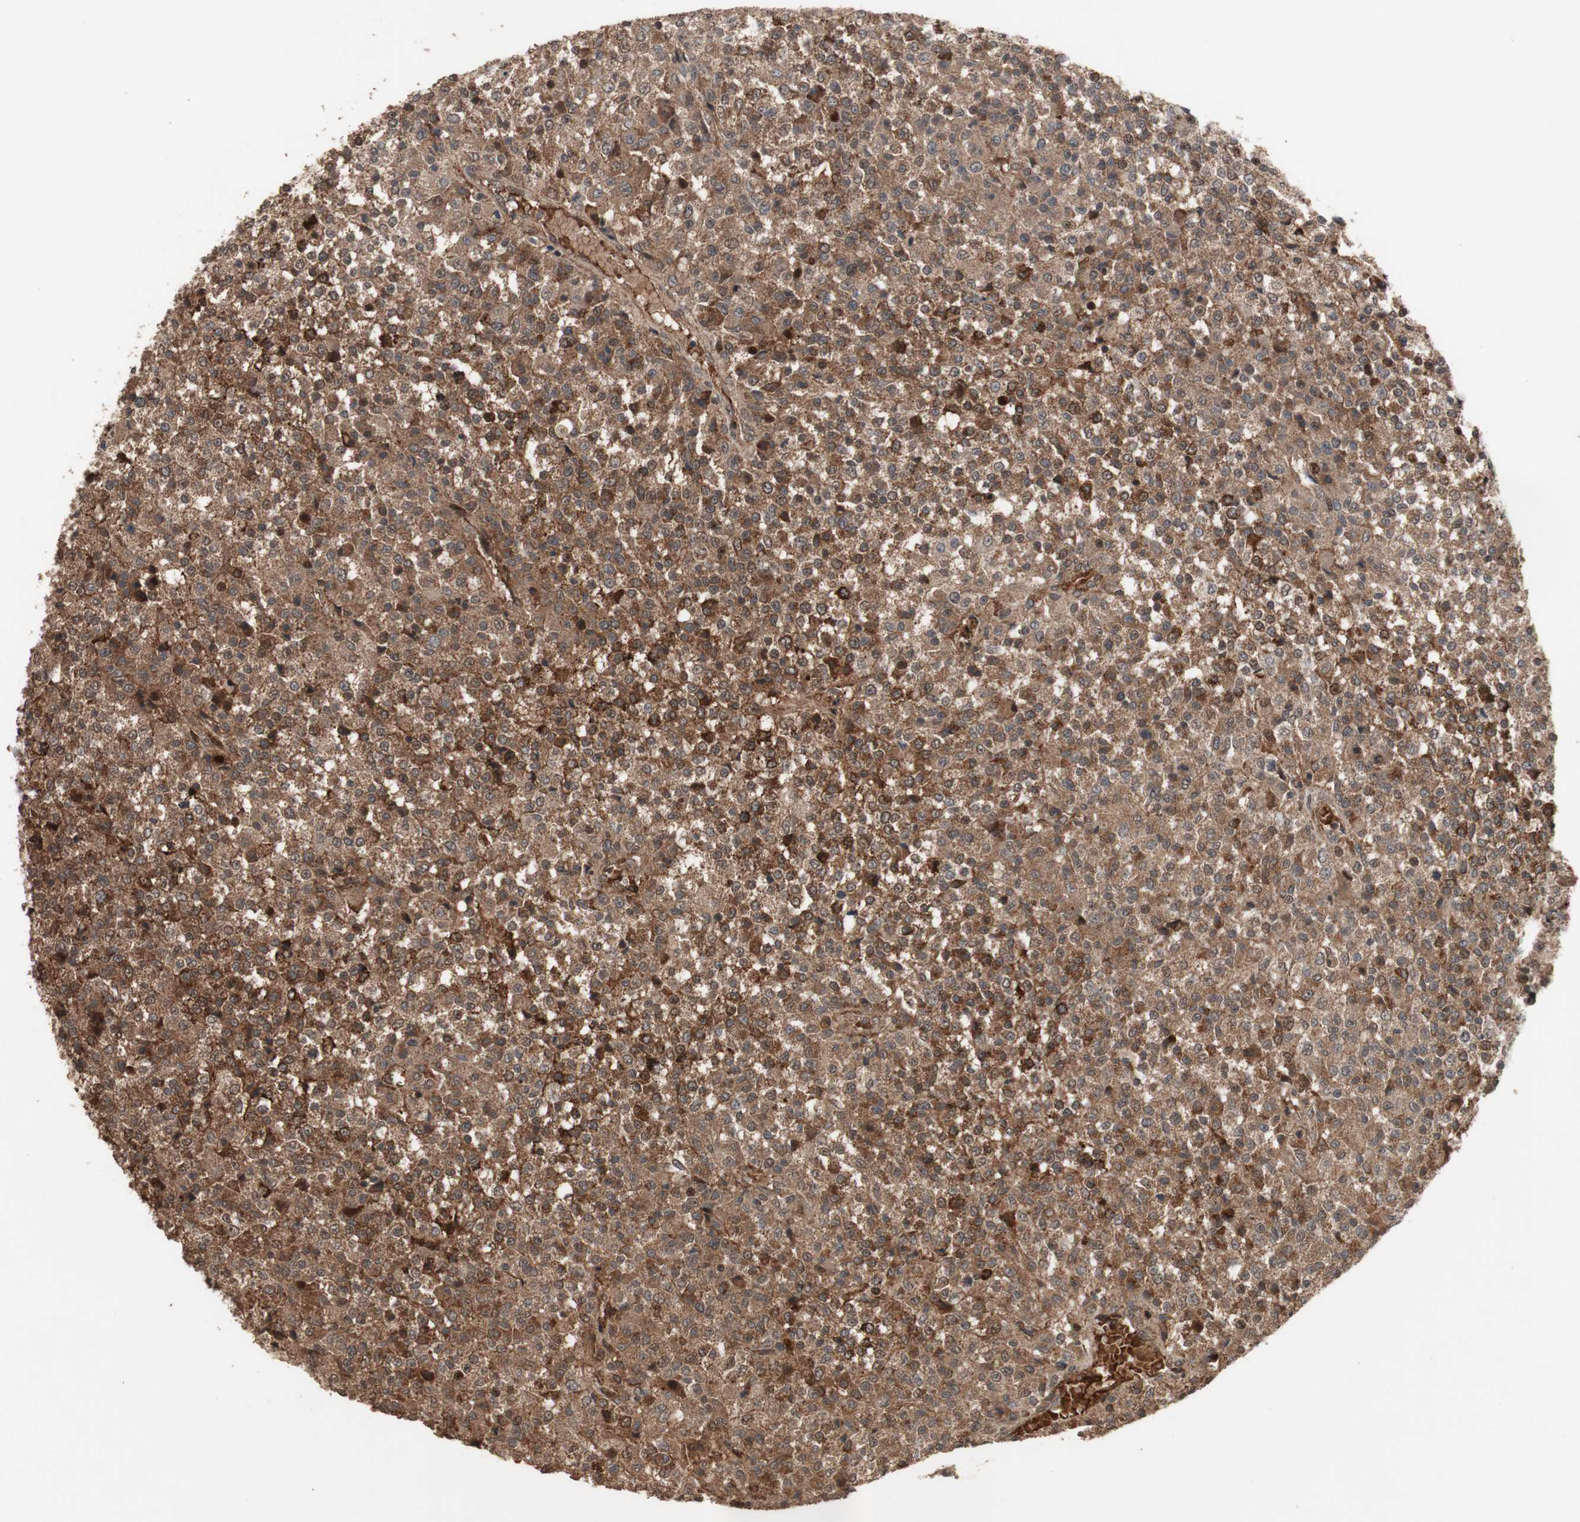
{"staining": {"intensity": "moderate", "quantity": ">75%", "location": "cytoplasmic/membranous,nuclear"}, "tissue": "testis cancer", "cell_type": "Tumor cells", "image_type": "cancer", "snomed": [{"axis": "morphology", "description": "Seminoma, NOS"}, {"axis": "topography", "description": "Testis"}], "caption": "Immunohistochemical staining of testis cancer (seminoma) exhibits moderate cytoplasmic/membranous and nuclear protein expression in about >75% of tumor cells.", "gene": "KANSL1", "patient": {"sex": "male", "age": 59}}